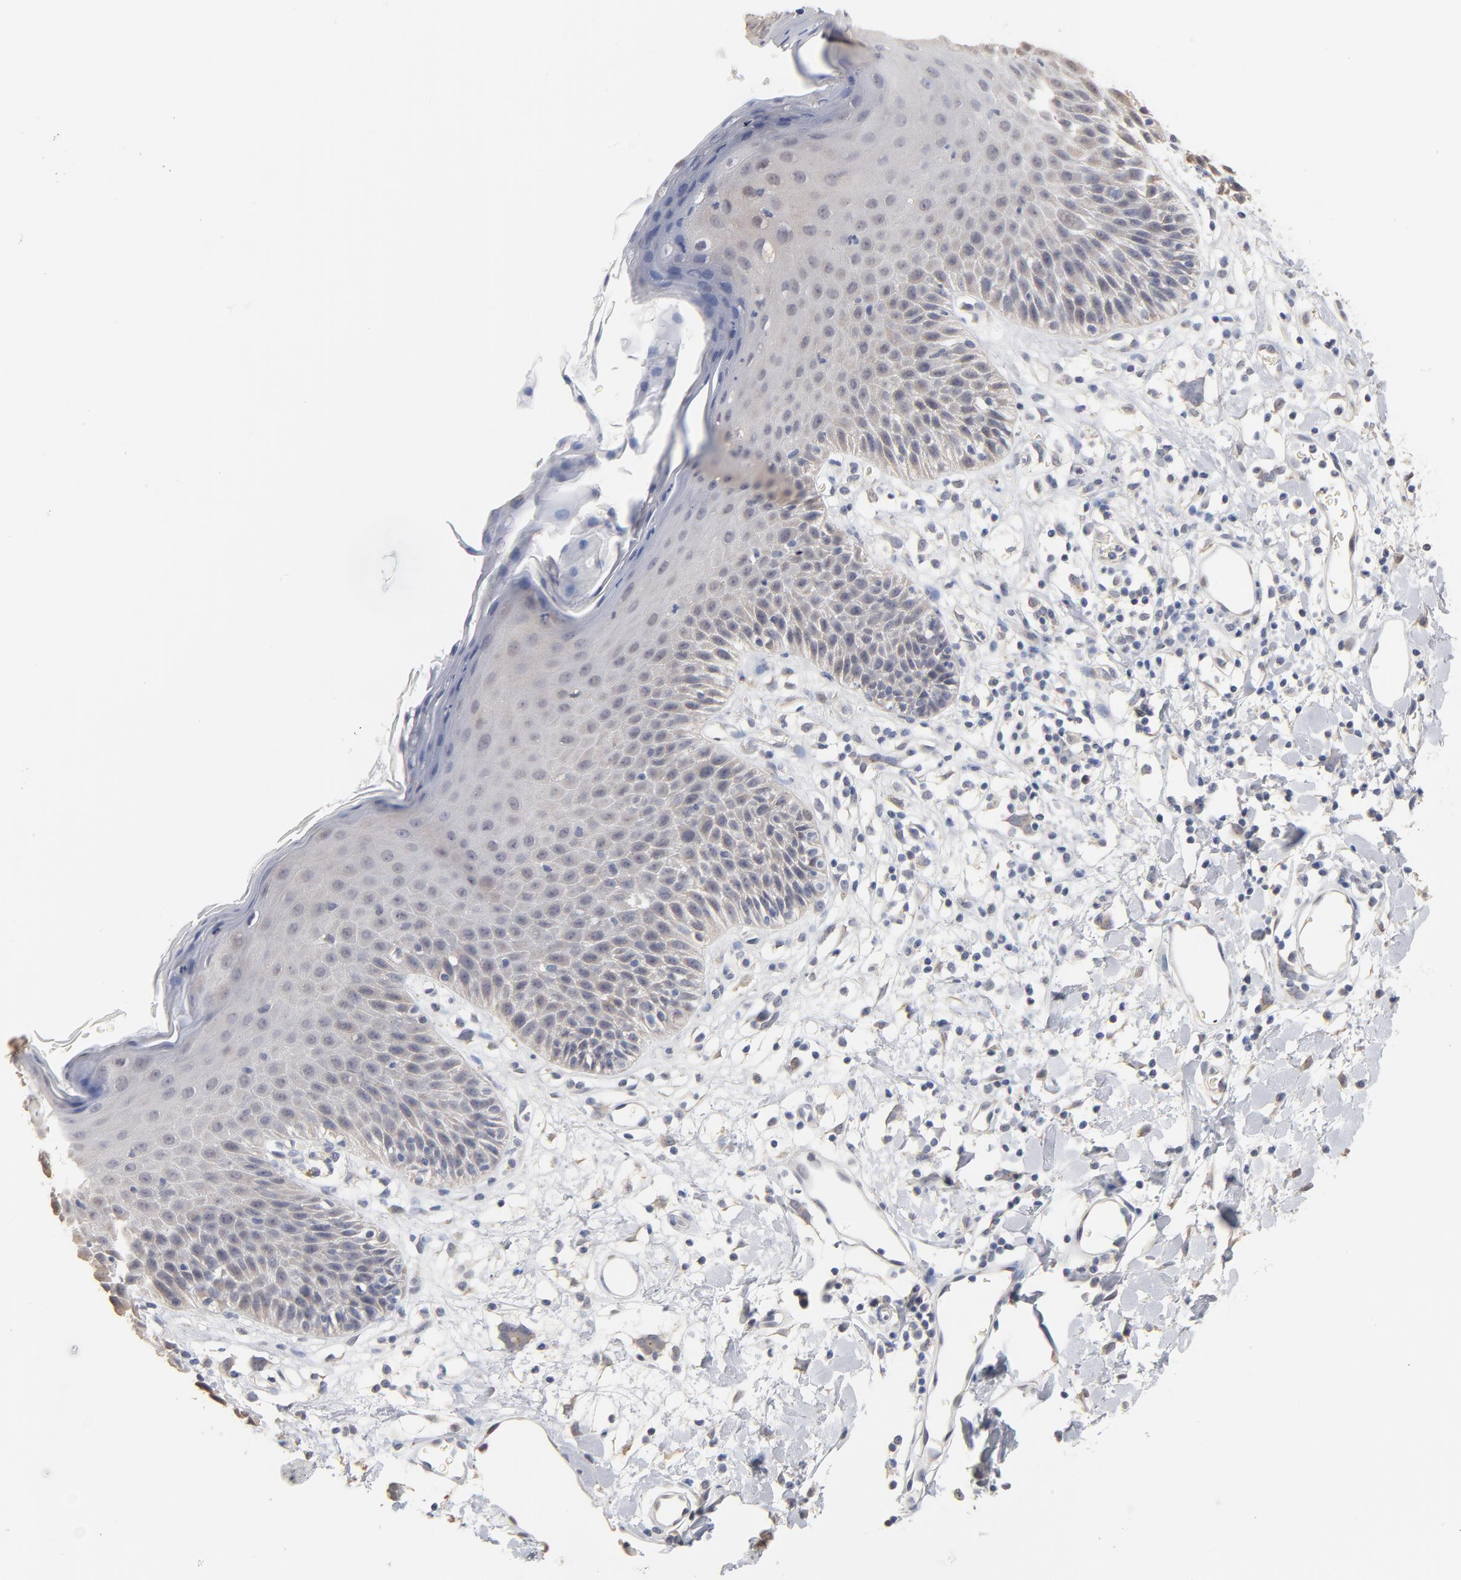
{"staining": {"intensity": "weak", "quantity": ">75%", "location": "cytoplasmic/membranous"}, "tissue": "skin", "cell_type": "Epidermal cells", "image_type": "normal", "snomed": [{"axis": "morphology", "description": "Normal tissue, NOS"}, {"axis": "topography", "description": "Vulva"}, {"axis": "topography", "description": "Peripheral nerve tissue"}], "caption": "IHC micrograph of unremarkable skin: skin stained using immunohistochemistry demonstrates low levels of weak protein expression localized specifically in the cytoplasmic/membranous of epidermal cells, appearing as a cytoplasmic/membranous brown color.", "gene": "DNAL4", "patient": {"sex": "female", "age": 68}}